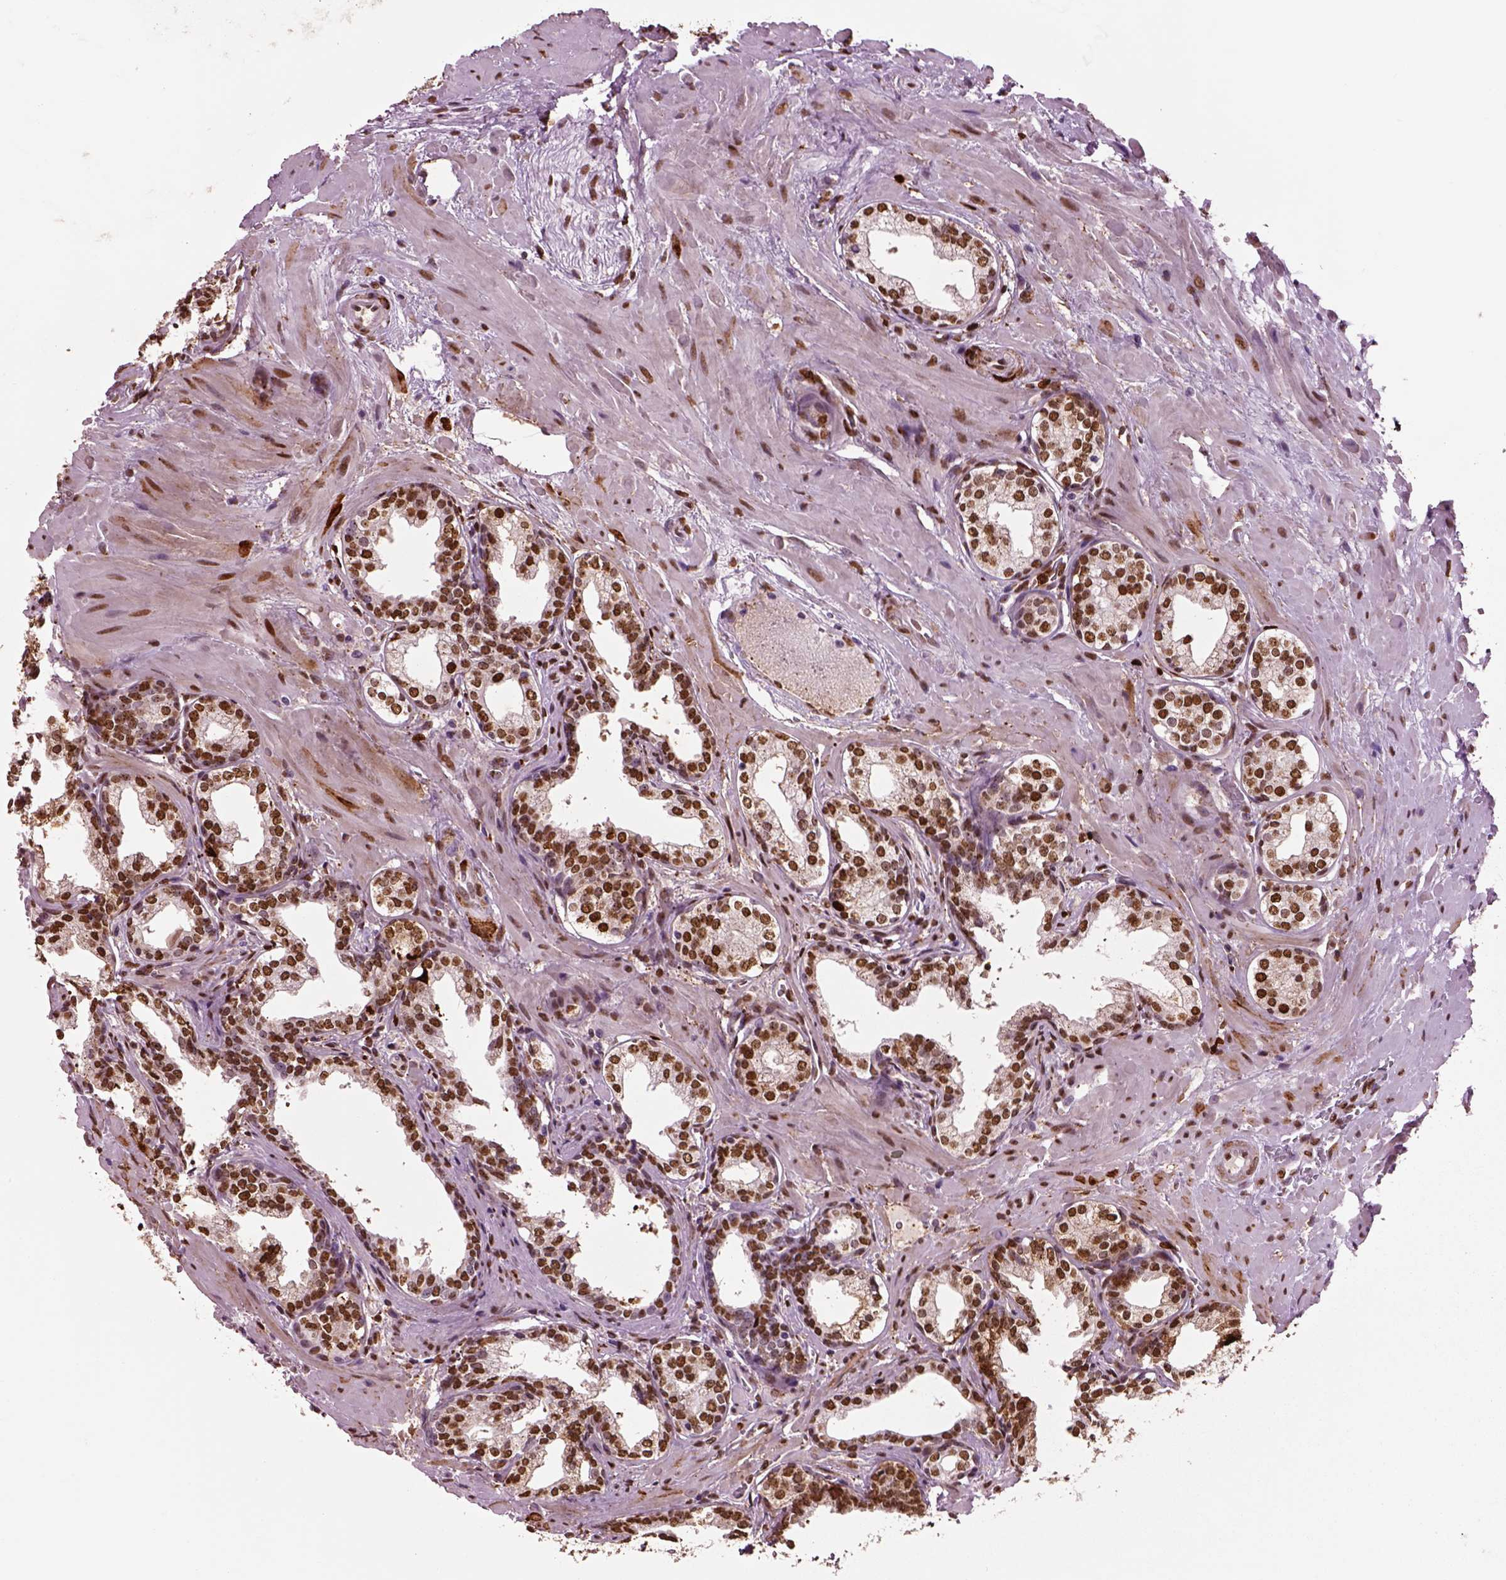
{"staining": {"intensity": "strong", "quantity": ">75%", "location": "nuclear"}, "tissue": "prostate cancer", "cell_type": "Tumor cells", "image_type": "cancer", "snomed": [{"axis": "morphology", "description": "Adenocarcinoma, NOS"}, {"axis": "topography", "description": "Prostate"}], "caption": "DAB (3,3'-diaminobenzidine) immunohistochemical staining of prostate adenocarcinoma displays strong nuclear protein positivity in approximately >75% of tumor cells.", "gene": "DDX3X", "patient": {"sex": "male", "age": 66}}